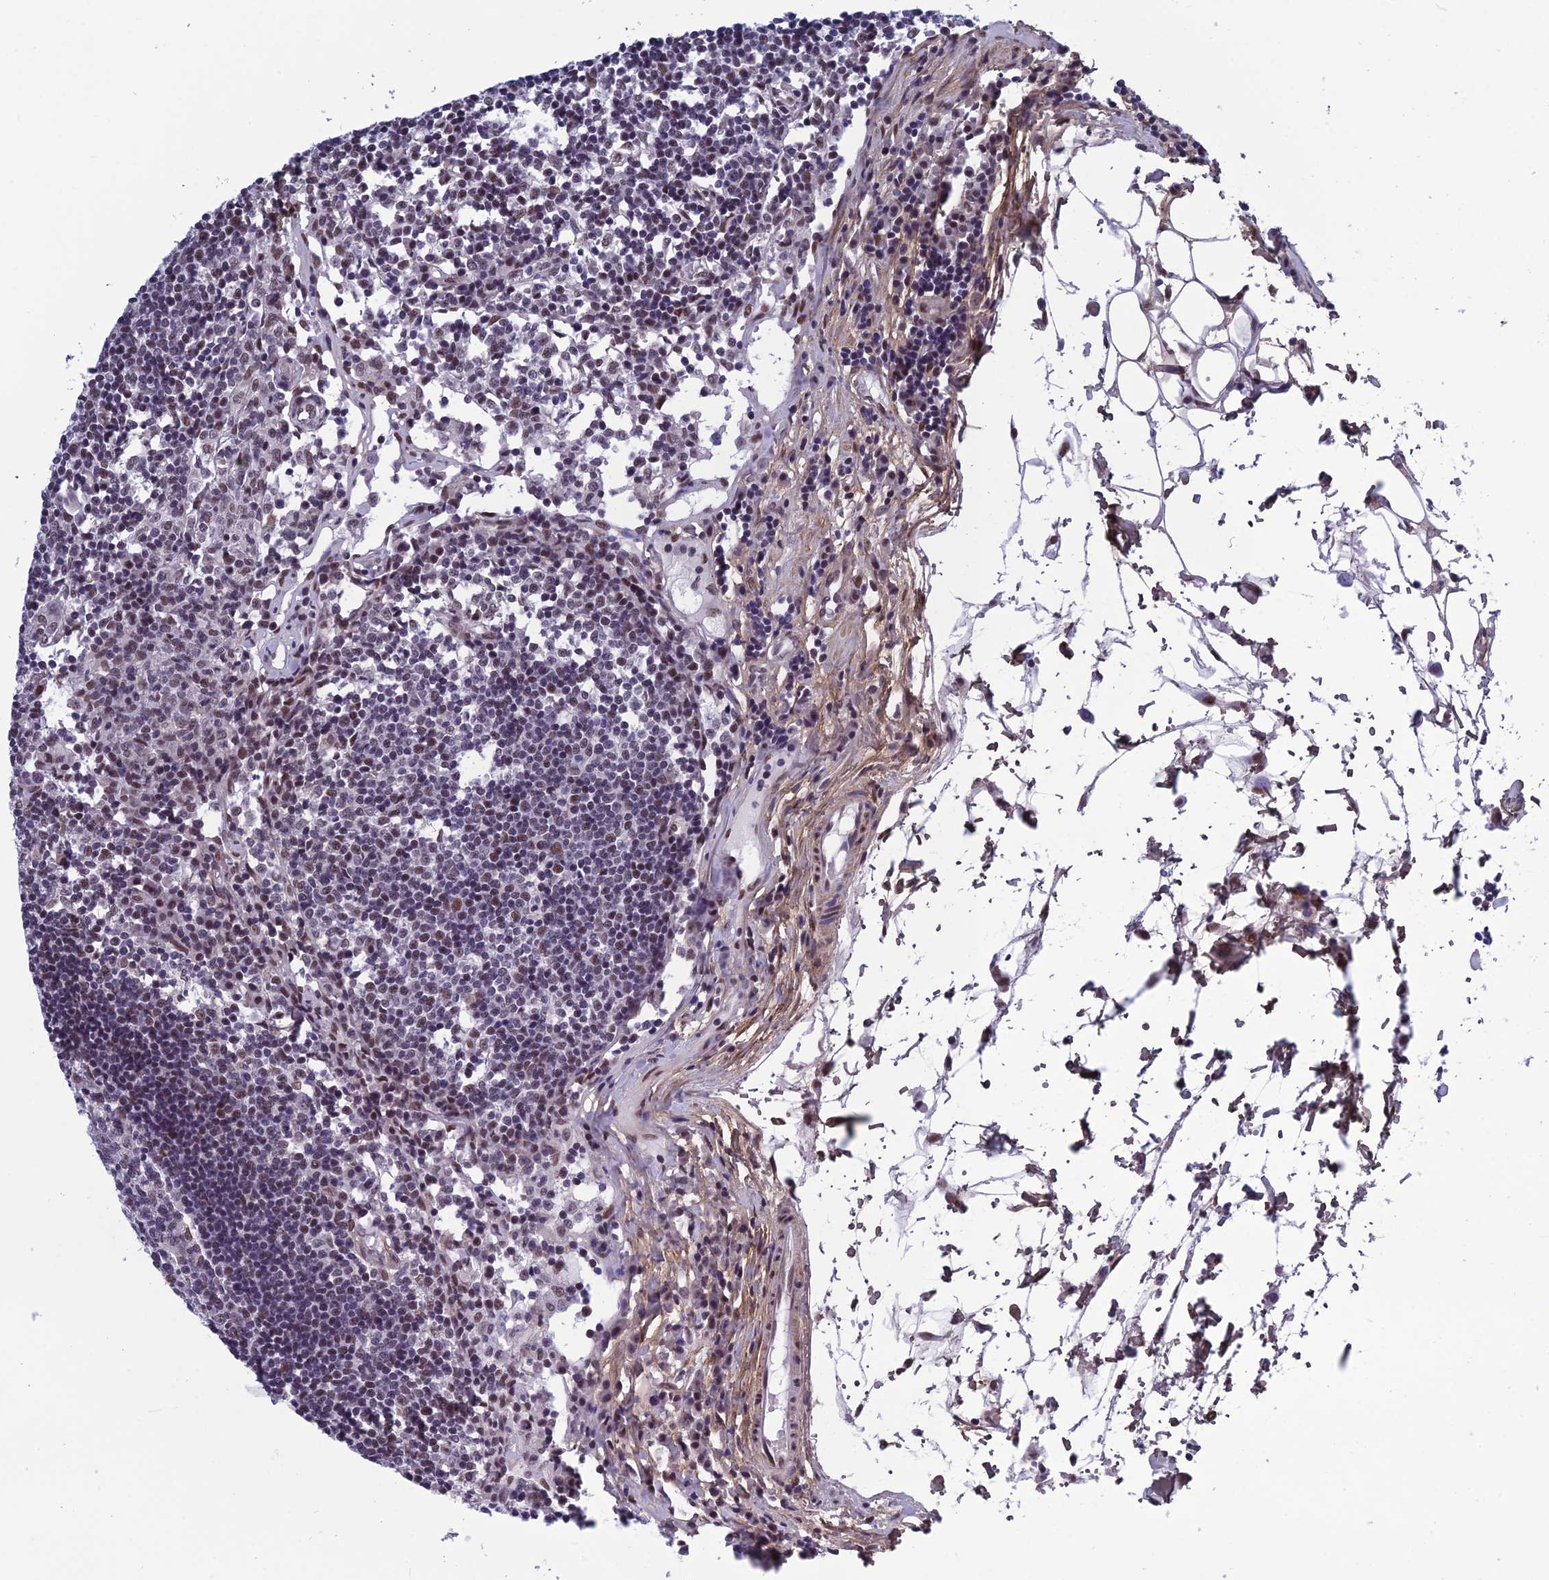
{"staining": {"intensity": "moderate", "quantity": "<25%", "location": "nuclear"}, "tissue": "lymph node", "cell_type": "Germinal center cells", "image_type": "normal", "snomed": [{"axis": "morphology", "description": "Normal tissue, NOS"}, {"axis": "topography", "description": "Lymph node"}], "caption": "Lymph node stained with a brown dye reveals moderate nuclear positive expression in about <25% of germinal center cells.", "gene": "RSRC1", "patient": {"sex": "female", "age": 55}}